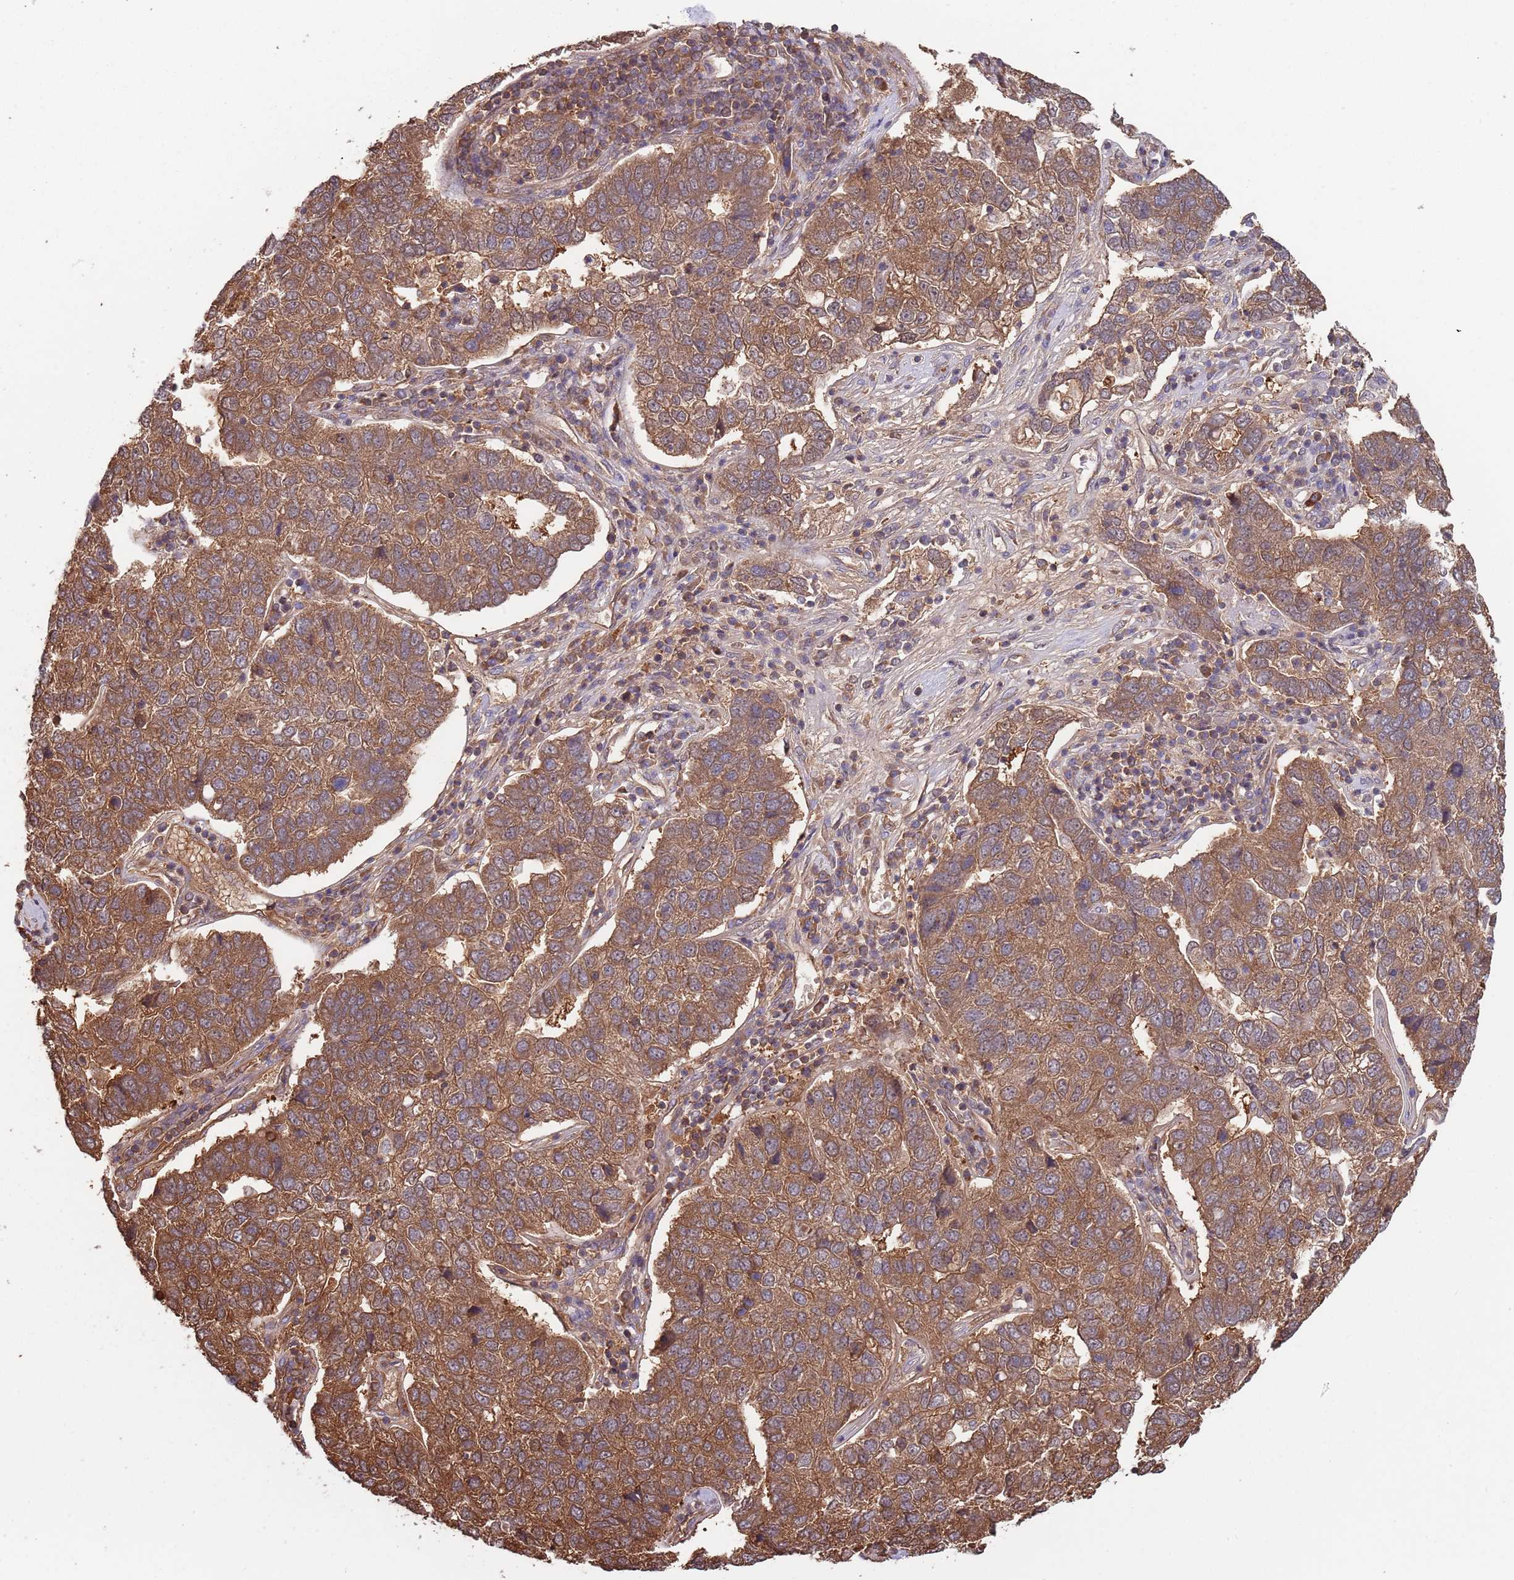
{"staining": {"intensity": "moderate", "quantity": ">75%", "location": "cytoplasmic/membranous"}, "tissue": "pancreatic cancer", "cell_type": "Tumor cells", "image_type": "cancer", "snomed": [{"axis": "morphology", "description": "Adenocarcinoma, NOS"}, {"axis": "topography", "description": "Pancreas"}], "caption": "Adenocarcinoma (pancreatic) stained with DAB (3,3'-diaminobenzidine) immunohistochemistry (IHC) reveals medium levels of moderate cytoplasmic/membranous positivity in approximately >75% of tumor cells.", "gene": "GSDMD", "patient": {"sex": "female", "age": 61}}